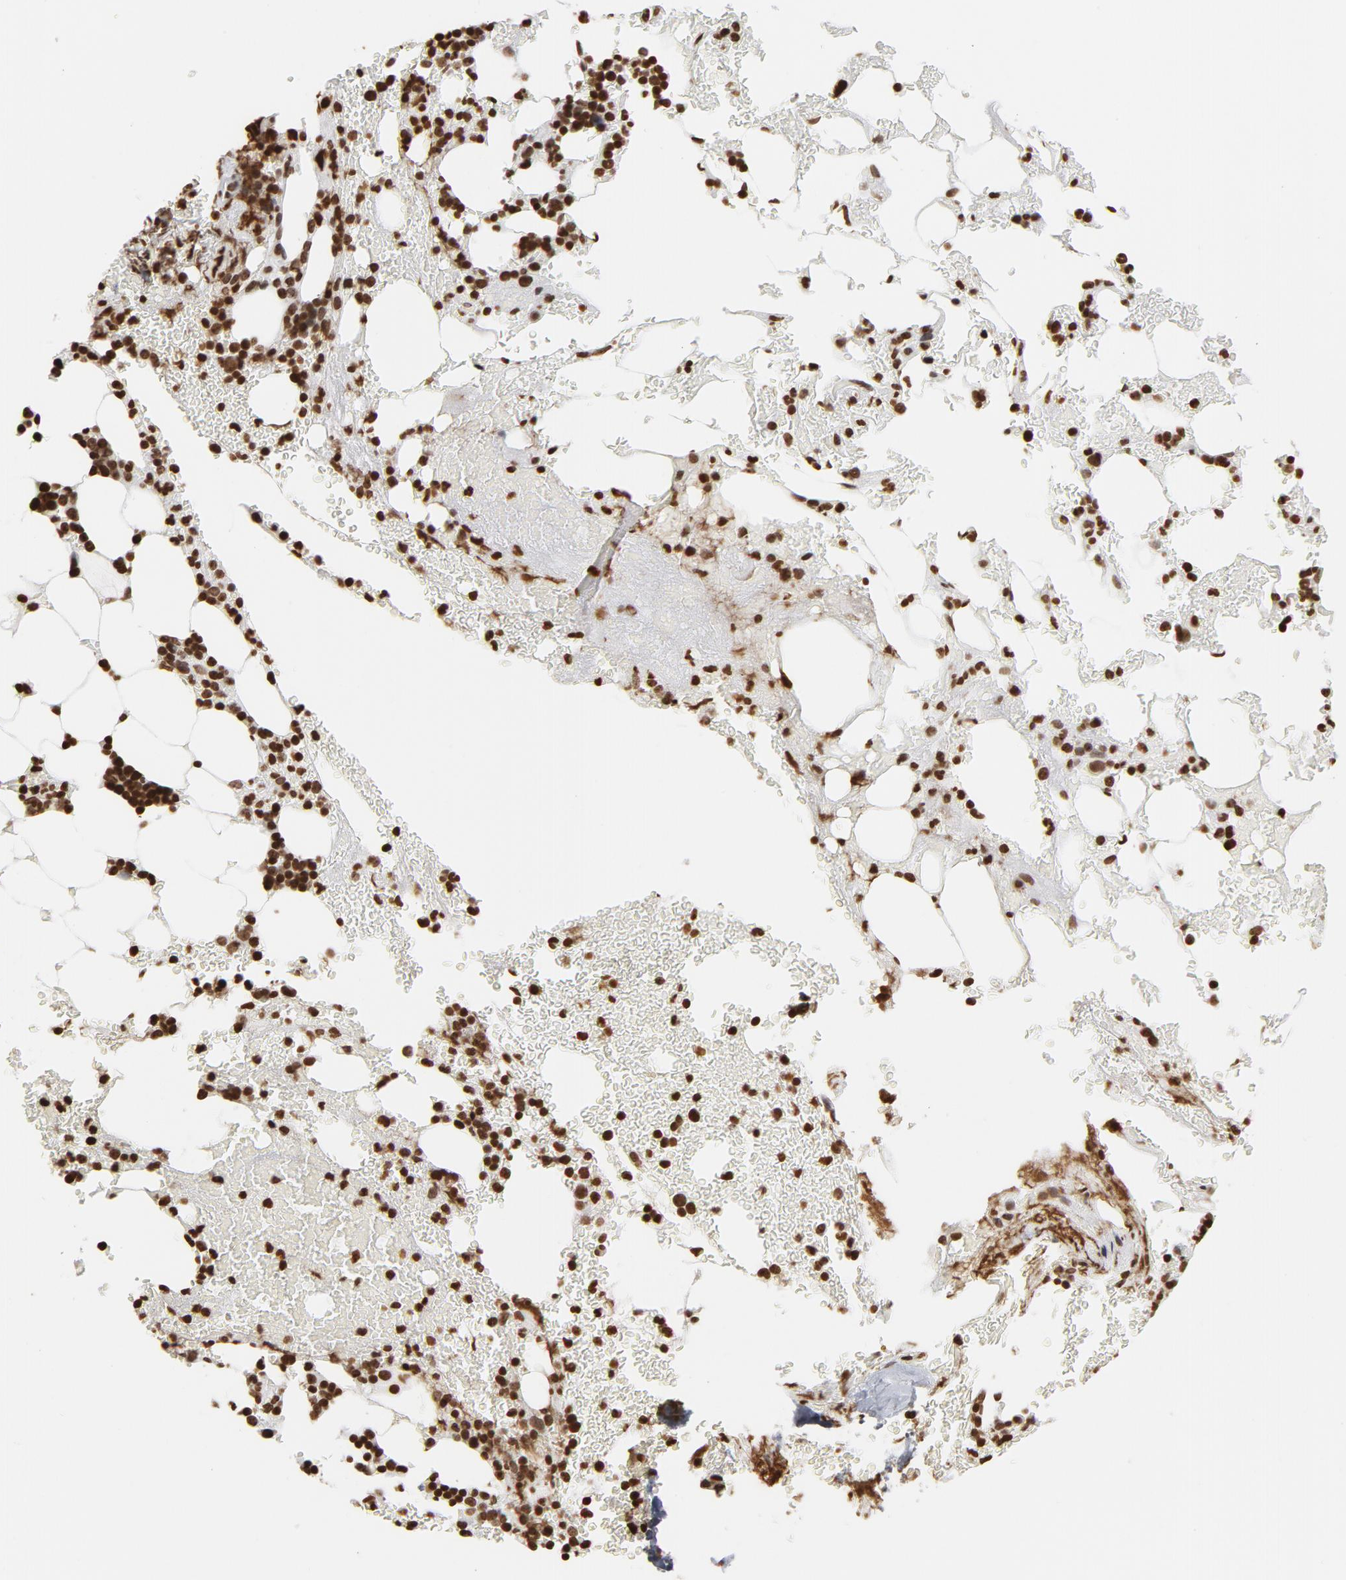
{"staining": {"intensity": "strong", "quantity": ">75%", "location": "nuclear"}, "tissue": "bone marrow", "cell_type": "Hematopoietic cells", "image_type": "normal", "snomed": [{"axis": "morphology", "description": "Normal tissue, NOS"}, {"axis": "topography", "description": "Bone marrow"}], "caption": "Immunohistochemical staining of normal human bone marrow reveals high levels of strong nuclear staining in approximately >75% of hematopoietic cells.", "gene": "H2AC12", "patient": {"sex": "female", "age": 73}}